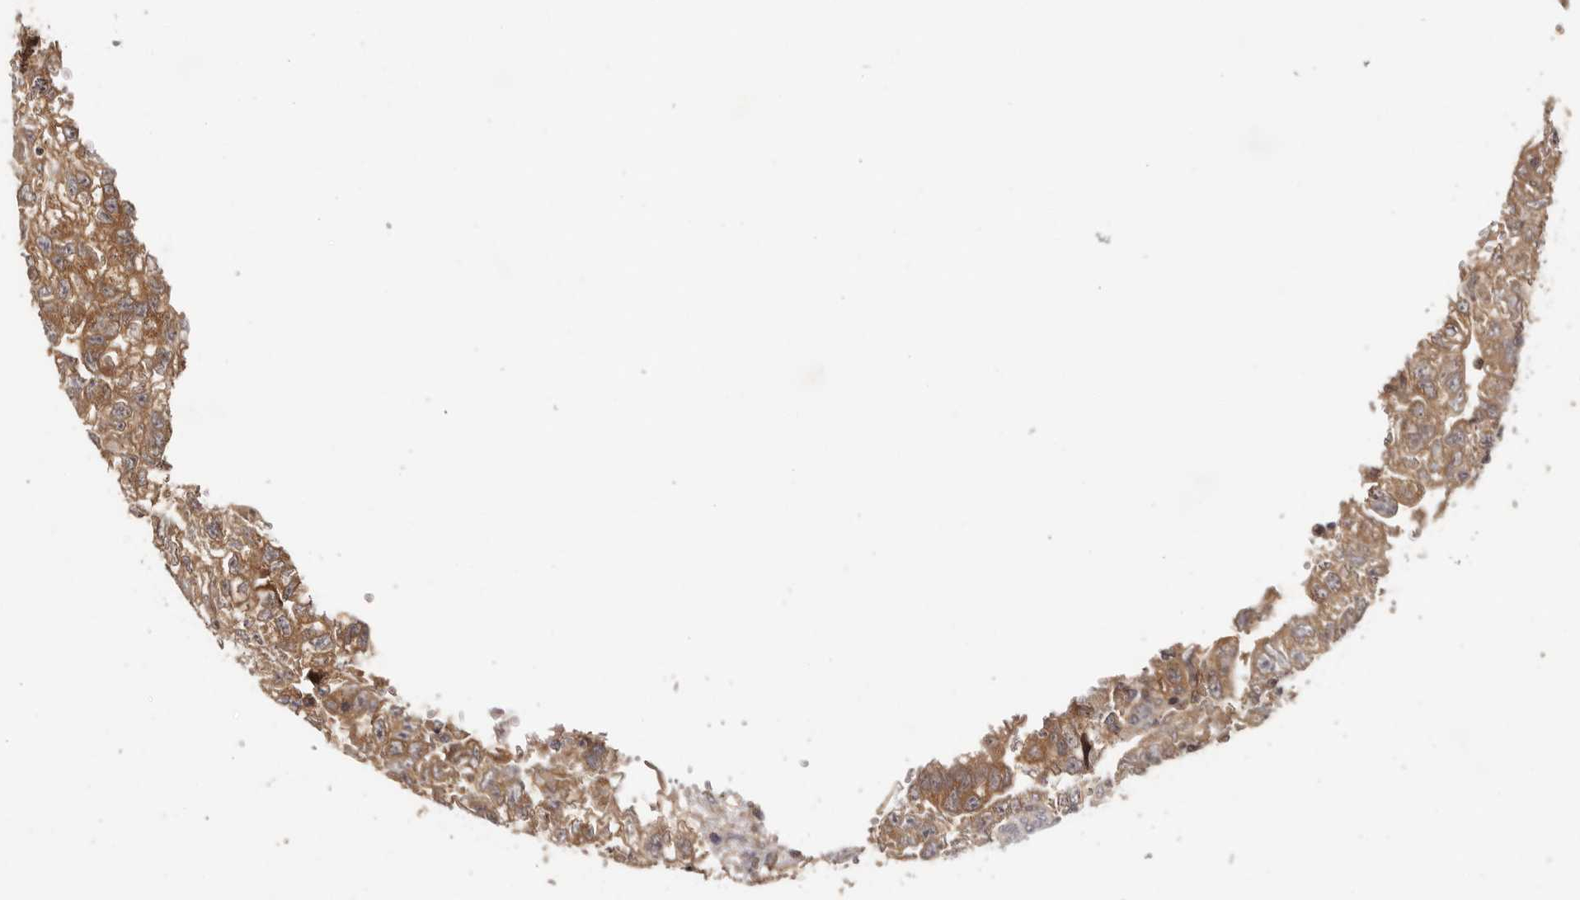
{"staining": {"intensity": "strong", "quantity": ">75%", "location": "cytoplasmic/membranous"}, "tissue": "testis cancer", "cell_type": "Tumor cells", "image_type": "cancer", "snomed": [{"axis": "morphology", "description": "Carcinoma, Embryonal, NOS"}, {"axis": "topography", "description": "Testis"}], "caption": "Human testis cancer (embryonal carcinoma) stained with a protein marker exhibits strong staining in tumor cells.", "gene": "EEF1E1", "patient": {"sex": "male", "age": 37}}